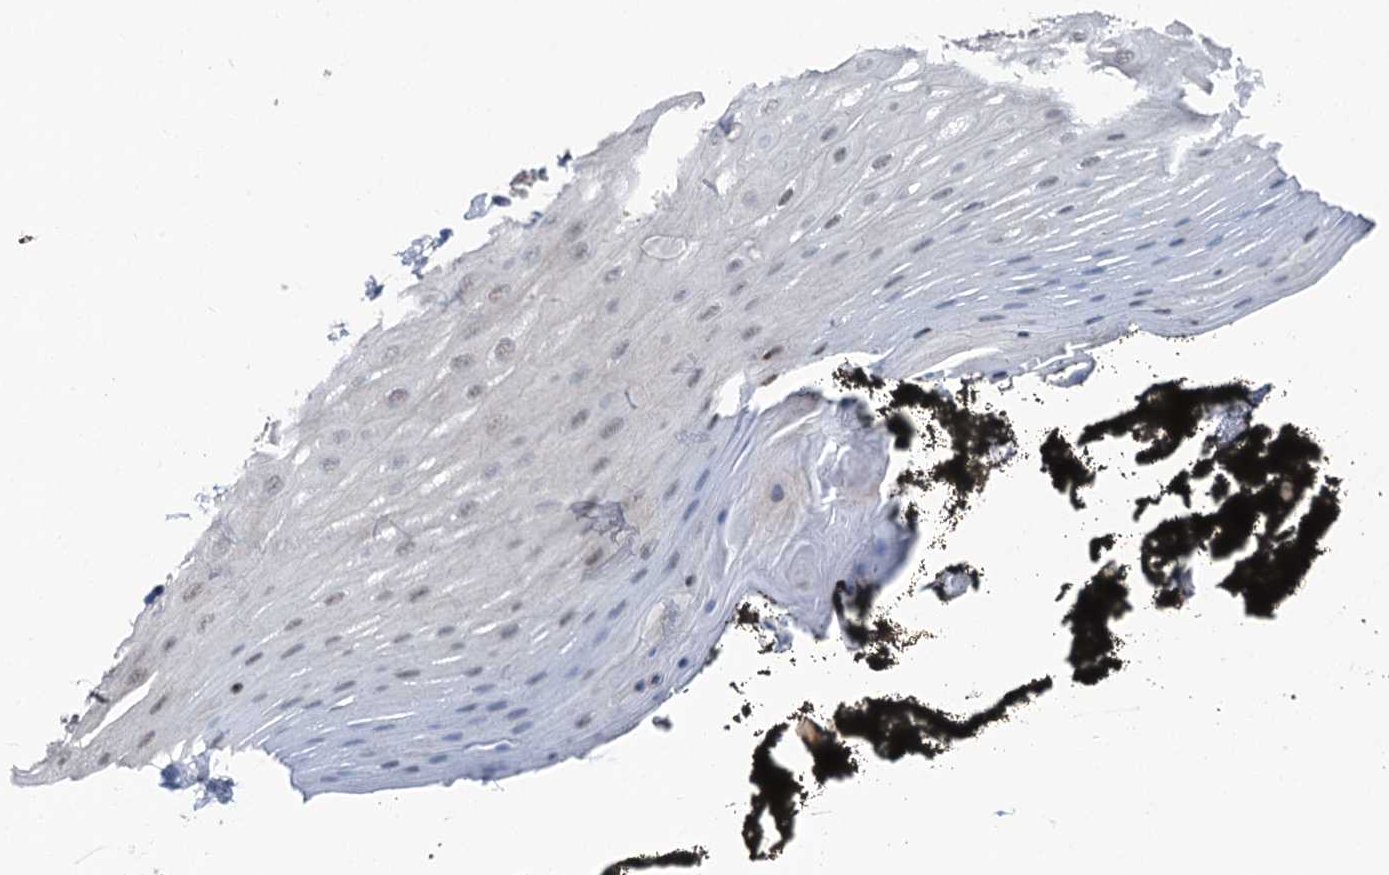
{"staining": {"intensity": "negative", "quantity": "none", "location": "none"}, "tissue": "oral mucosa", "cell_type": "Squamous epithelial cells", "image_type": "normal", "snomed": [{"axis": "morphology", "description": "Normal tissue, NOS"}, {"axis": "topography", "description": "Oral tissue"}], "caption": "Immunohistochemistry (IHC) micrograph of benign human oral mucosa stained for a protein (brown), which demonstrates no staining in squamous epithelial cells. The staining is performed using DAB (3,3'-diaminobenzidine) brown chromogen with nuclei counter-stained in using hematoxylin.", "gene": "PSMD13", "patient": {"sex": "male", "age": 74}}